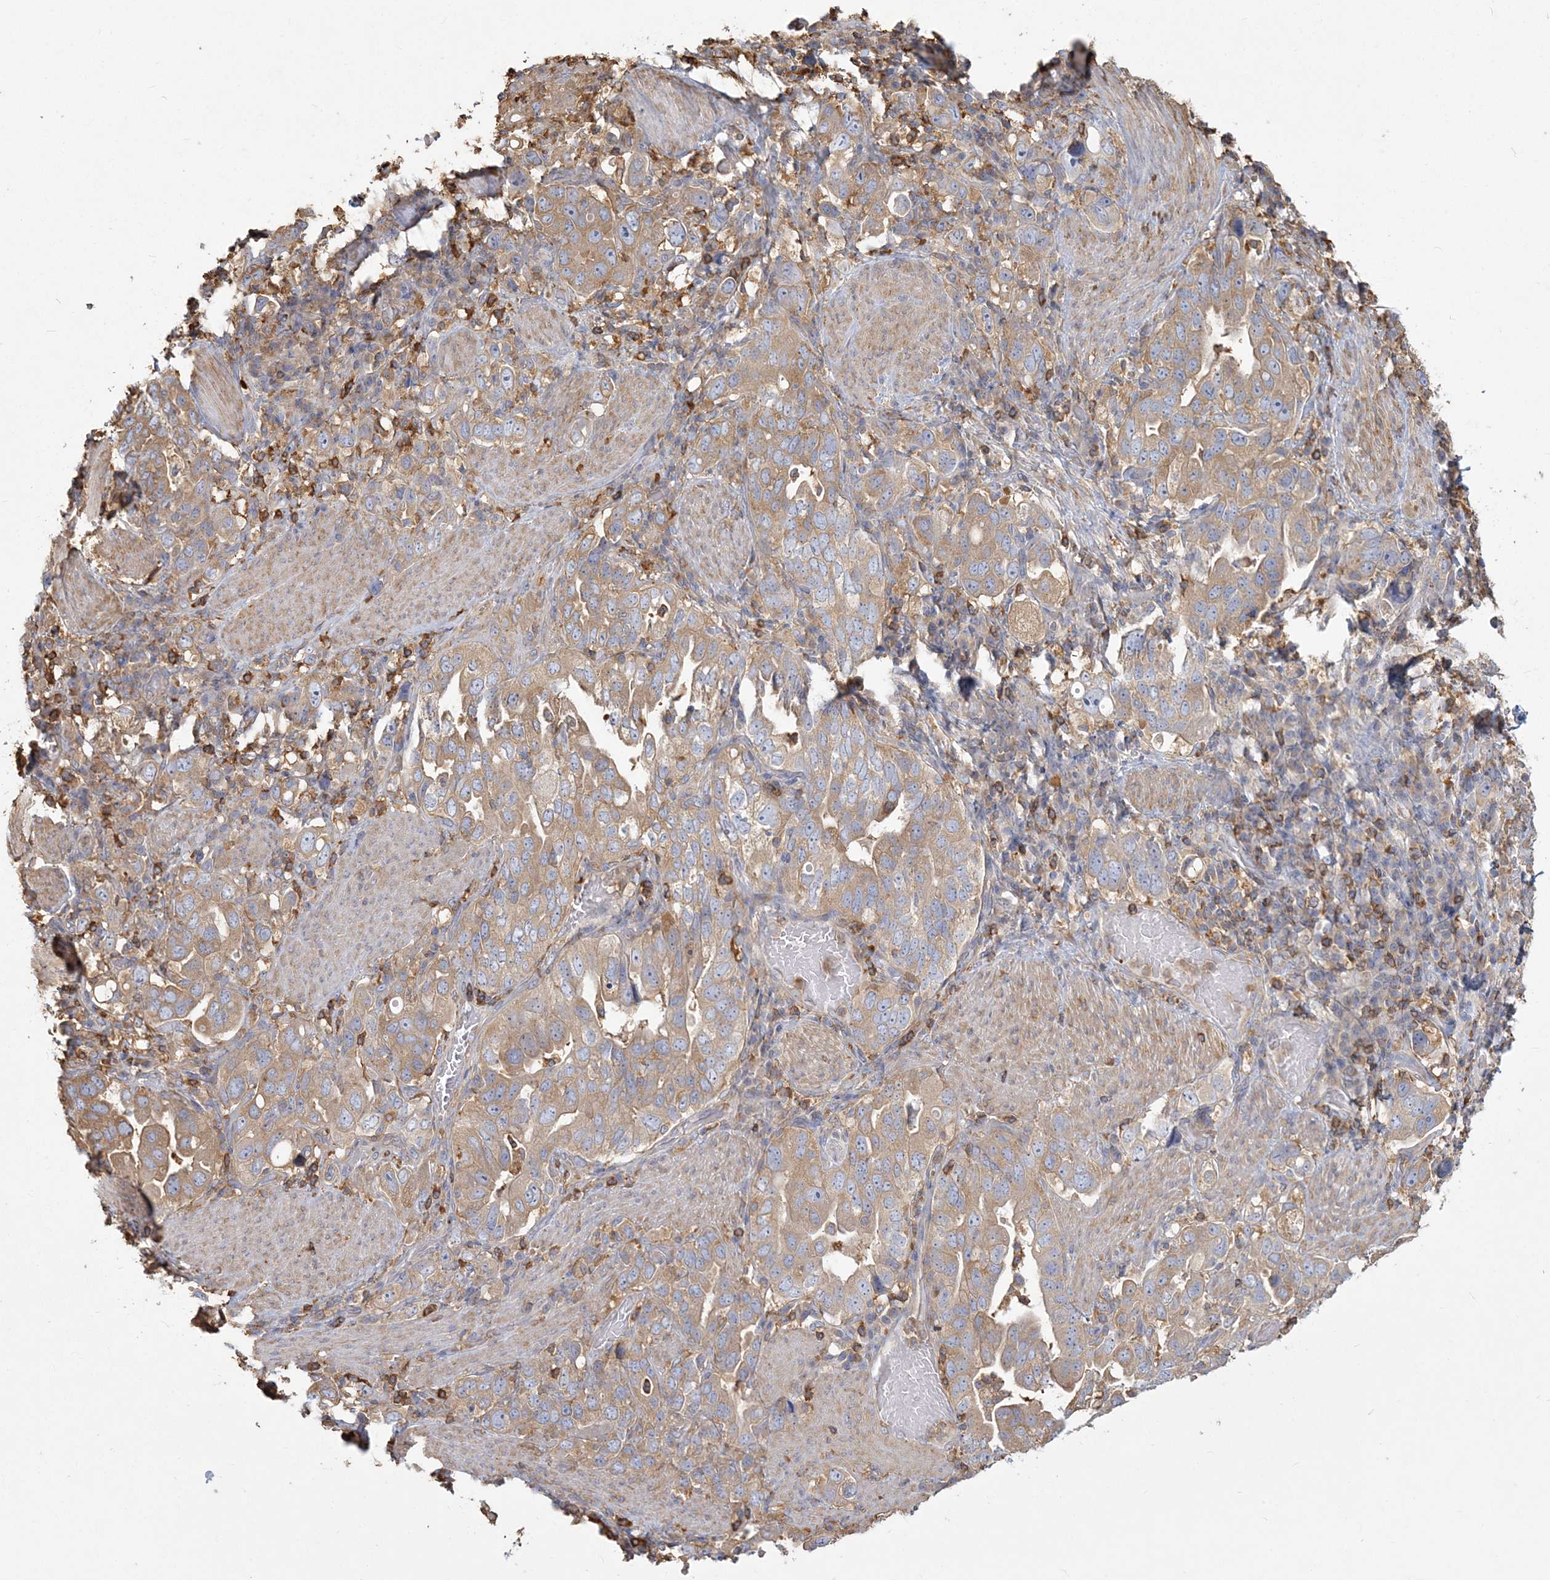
{"staining": {"intensity": "weak", "quantity": ">75%", "location": "cytoplasmic/membranous"}, "tissue": "stomach cancer", "cell_type": "Tumor cells", "image_type": "cancer", "snomed": [{"axis": "morphology", "description": "Adenocarcinoma, NOS"}, {"axis": "topography", "description": "Stomach, upper"}], "caption": "A brown stain highlights weak cytoplasmic/membranous positivity of a protein in human stomach adenocarcinoma tumor cells.", "gene": "ANKS1A", "patient": {"sex": "male", "age": 62}}